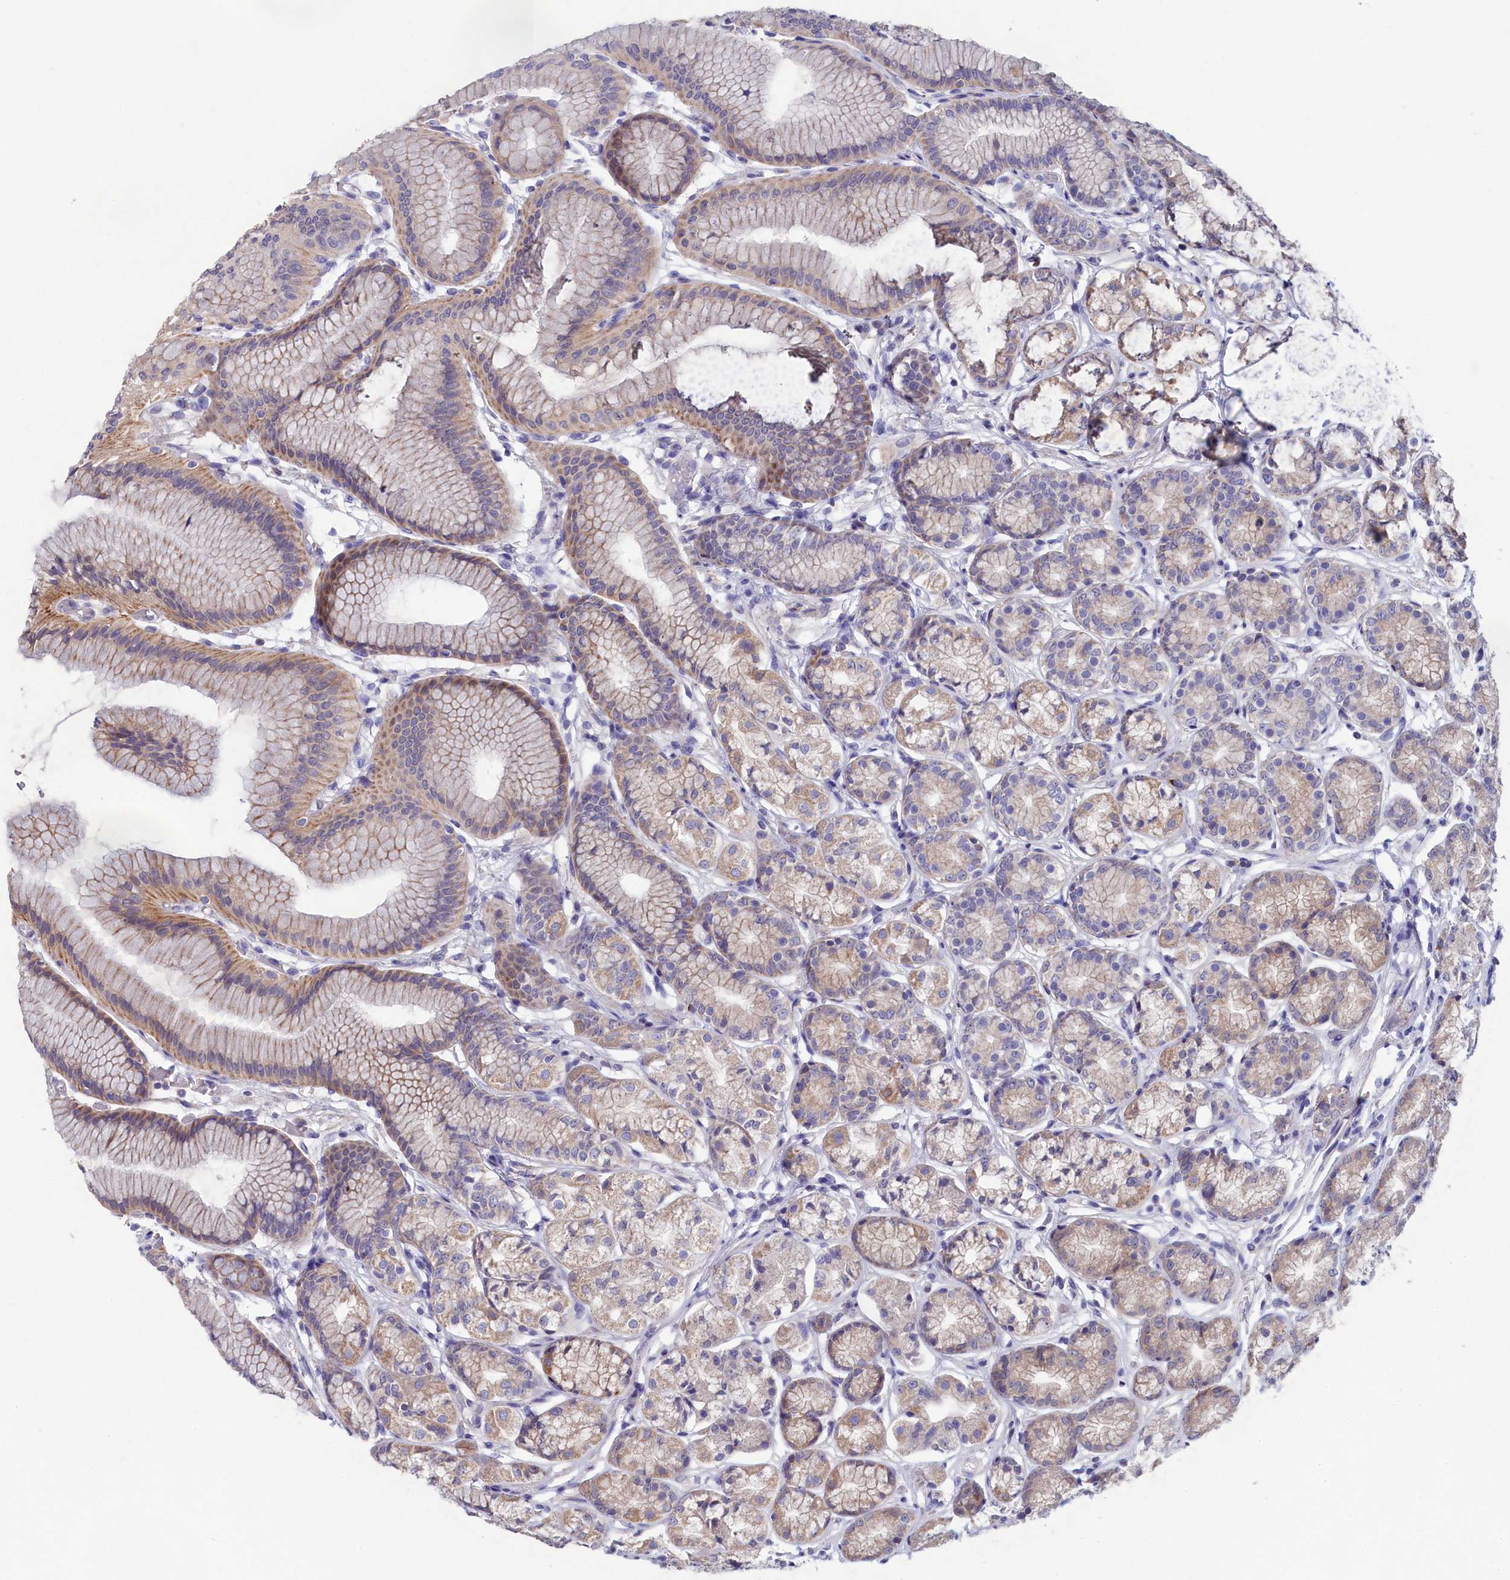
{"staining": {"intensity": "moderate", "quantity": "25%-75%", "location": "cytoplasmic/membranous"}, "tissue": "stomach", "cell_type": "Glandular cells", "image_type": "normal", "snomed": [{"axis": "morphology", "description": "Normal tissue, NOS"}, {"axis": "morphology", "description": "Adenocarcinoma, NOS"}, {"axis": "morphology", "description": "Adenocarcinoma, High grade"}, {"axis": "topography", "description": "Stomach, upper"}, {"axis": "topography", "description": "Stomach"}], "caption": "Immunohistochemistry (IHC) micrograph of unremarkable stomach: stomach stained using immunohistochemistry (IHC) displays medium levels of moderate protein expression localized specifically in the cytoplasmic/membranous of glandular cells, appearing as a cytoplasmic/membranous brown color.", "gene": "PRDM12", "patient": {"sex": "female", "age": 65}}